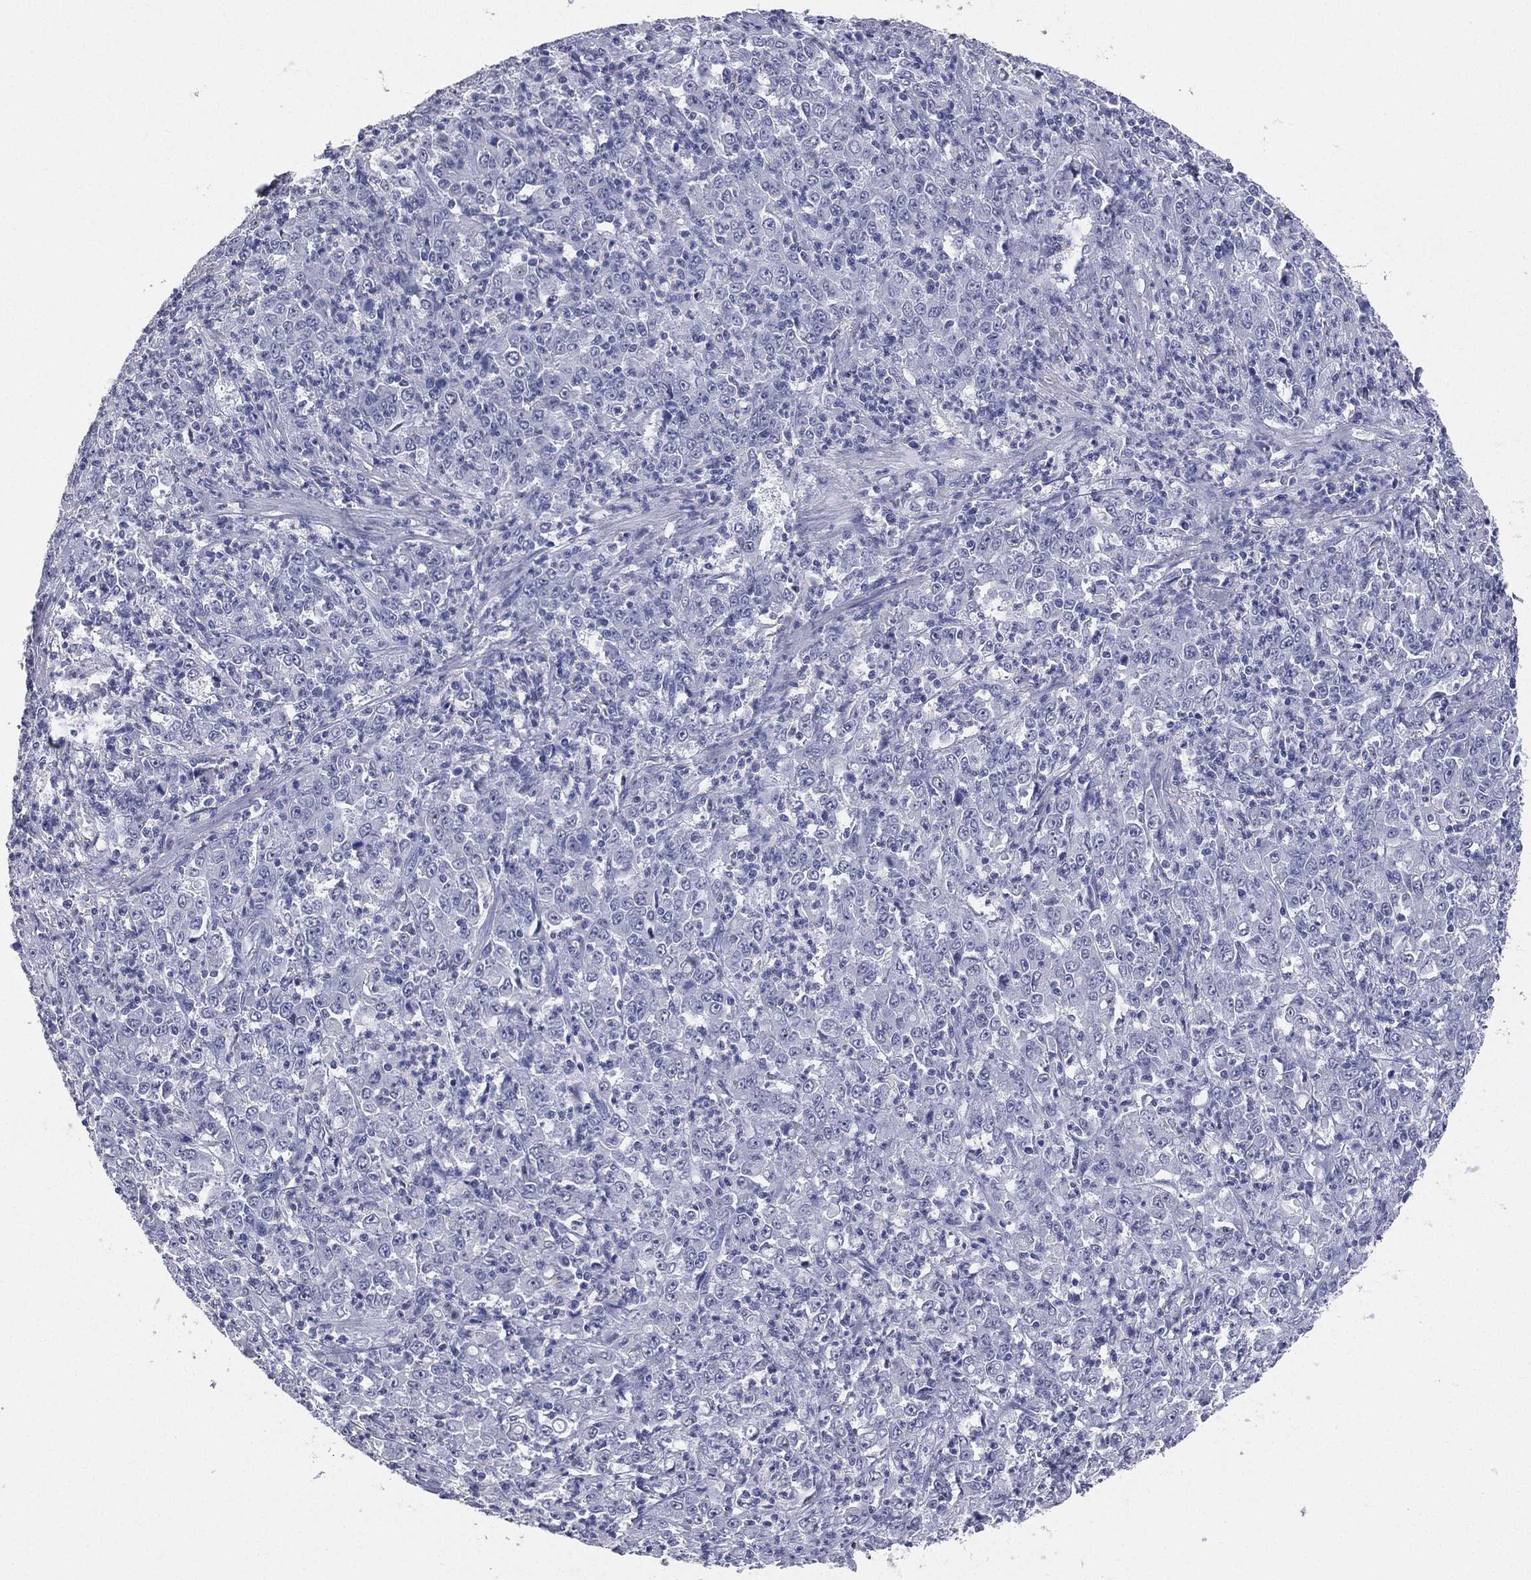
{"staining": {"intensity": "negative", "quantity": "none", "location": "none"}, "tissue": "stomach cancer", "cell_type": "Tumor cells", "image_type": "cancer", "snomed": [{"axis": "morphology", "description": "Adenocarcinoma, NOS"}, {"axis": "topography", "description": "Stomach, lower"}], "caption": "DAB (3,3'-diaminobenzidine) immunohistochemical staining of stomach cancer (adenocarcinoma) exhibits no significant staining in tumor cells. (DAB (3,3'-diaminobenzidine) IHC visualized using brightfield microscopy, high magnification).", "gene": "CD22", "patient": {"sex": "female", "age": 71}}